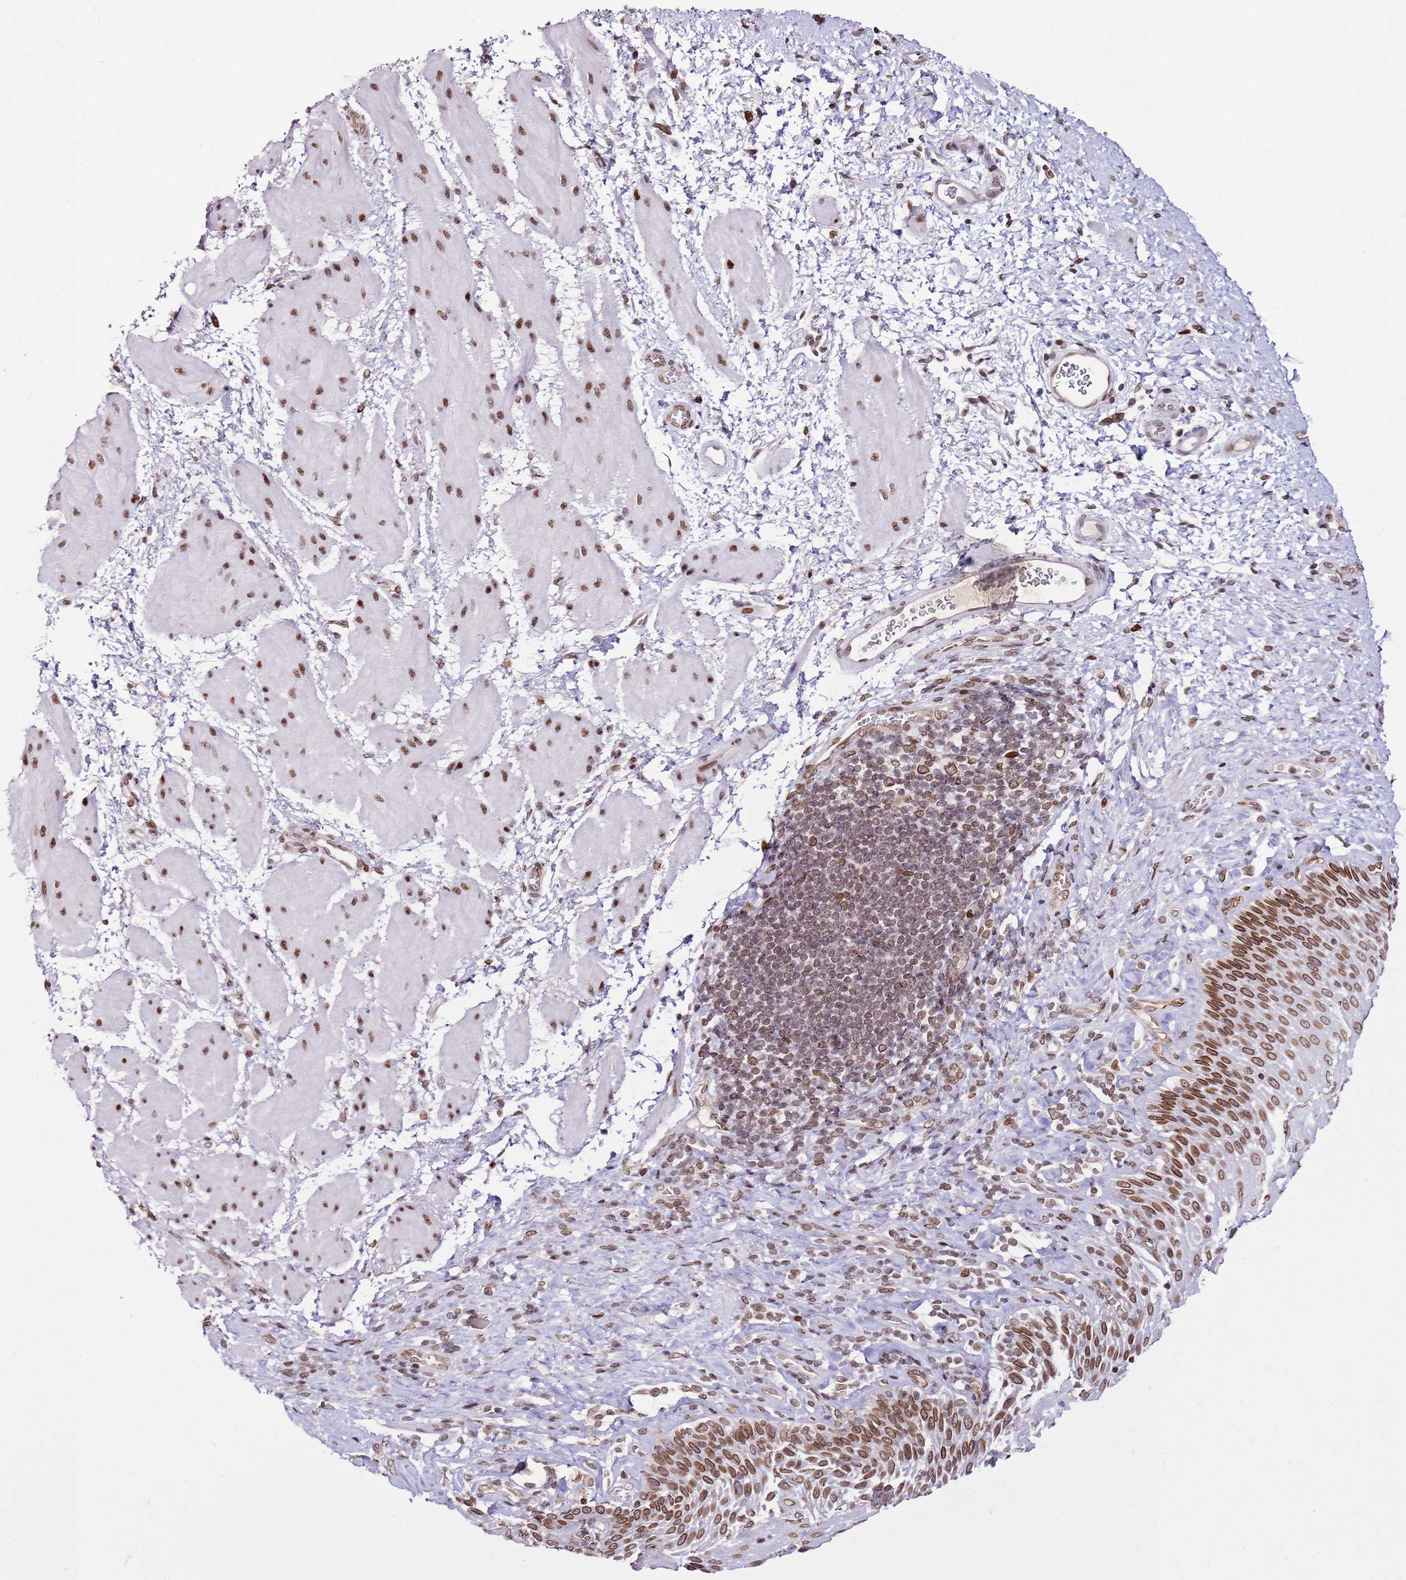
{"staining": {"intensity": "strong", "quantity": ">75%", "location": "cytoplasmic/membranous,nuclear"}, "tissue": "esophagus", "cell_type": "Squamous epithelial cells", "image_type": "normal", "snomed": [{"axis": "morphology", "description": "Normal tissue, NOS"}, {"axis": "topography", "description": "Esophagus"}], "caption": "An immunohistochemistry image of unremarkable tissue is shown. Protein staining in brown highlights strong cytoplasmic/membranous,nuclear positivity in esophagus within squamous epithelial cells.", "gene": "POU6F1", "patient": {"sex": "female", "age": 61}}